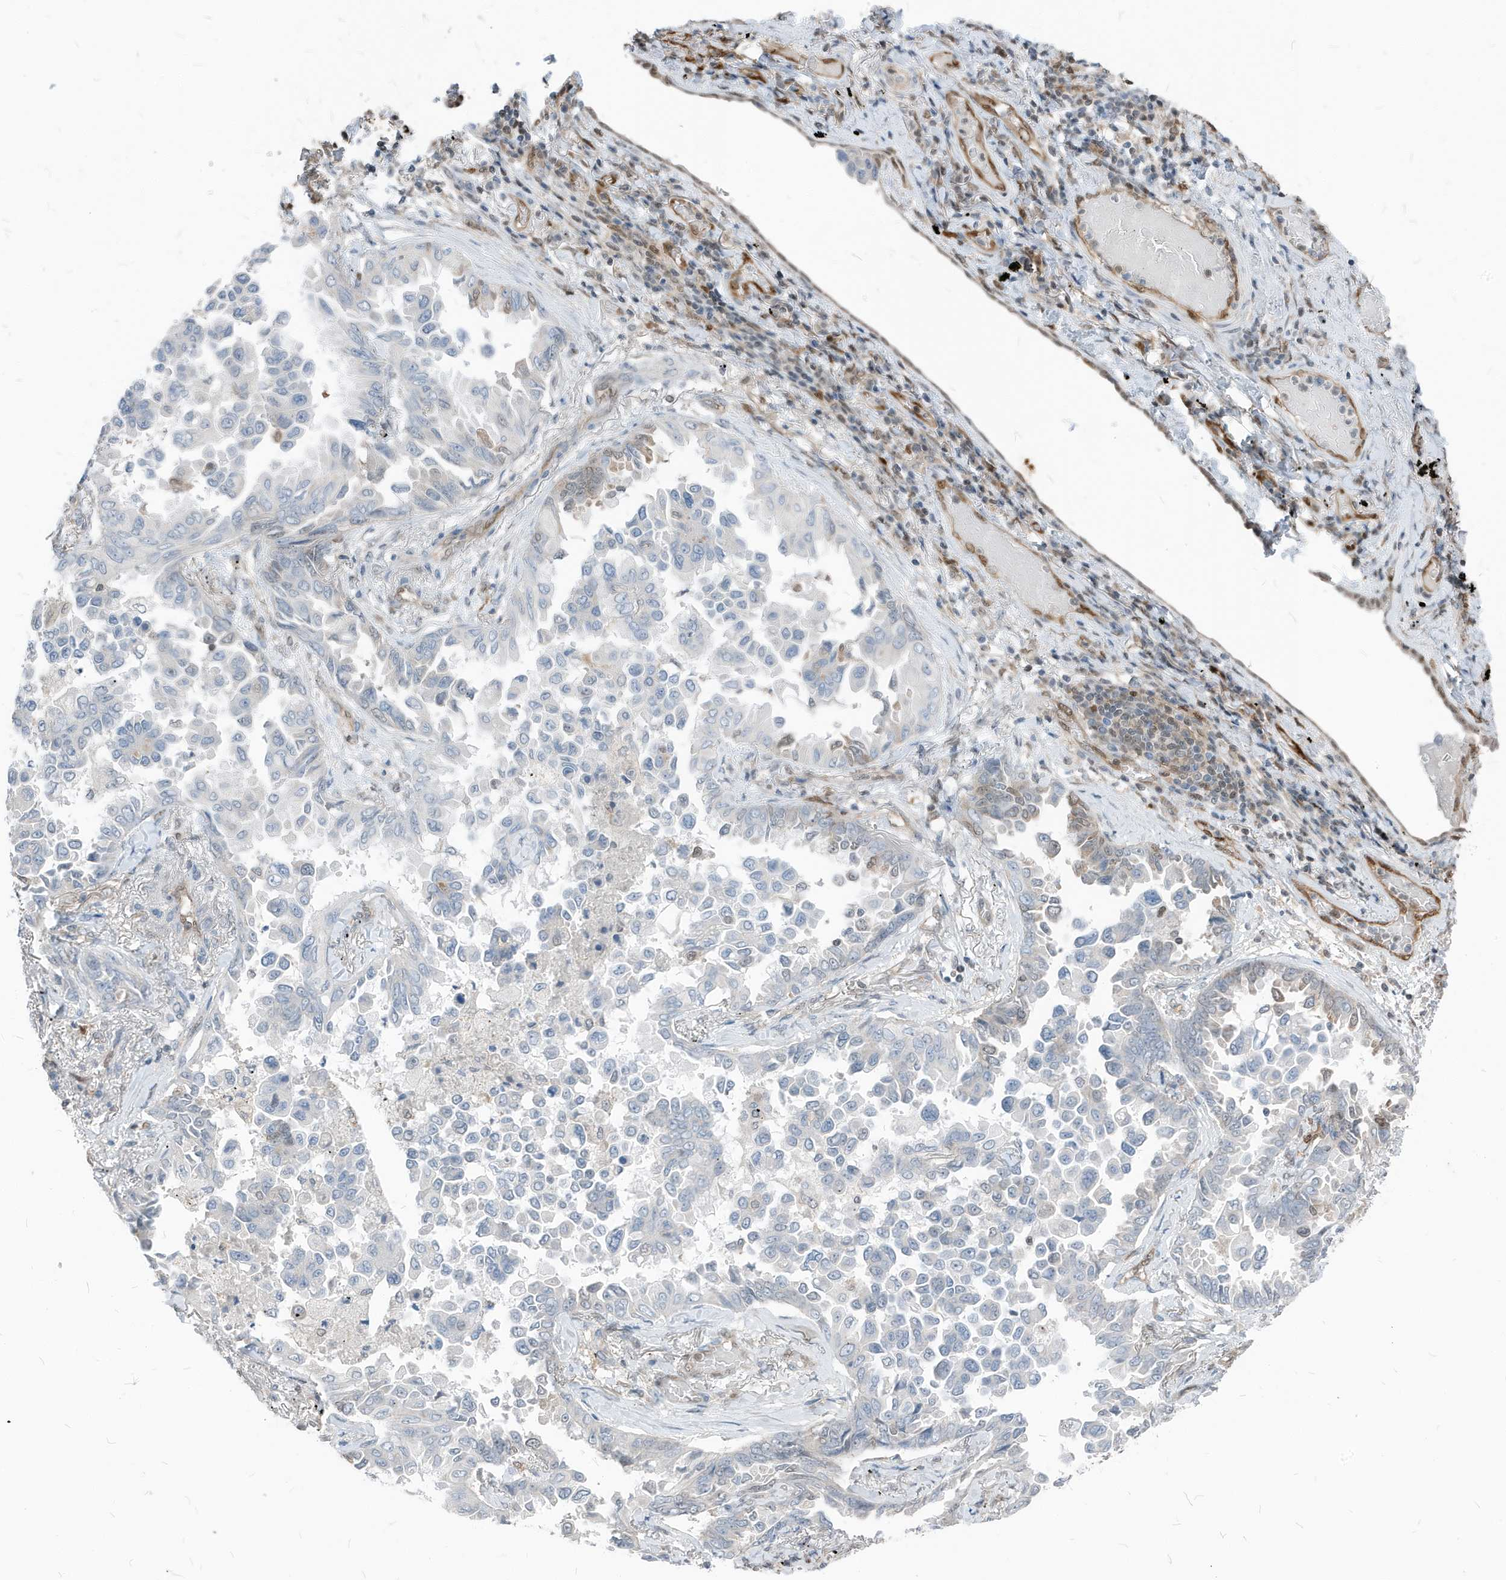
{"staining": {"intensity": "weak", "quantity": "<25%", "location": "nuclear"}, "tissue": "lung cancer", "cell_type": "Tumor cells", "image_type": "cancer", "snomed": [{"axis": "morphology", "description": "Adenocarcinoma, NOS"}, {"axis": "topography", "description": "Lung"}], "caption": "An IHC image of lung cancer (adenocarcinoma) is shown. There is no staining in tumor cells of lung cancer (adenocarcinoma).", "gene": "NCOA7", "patient": {"sex": "female", "age": 67}}